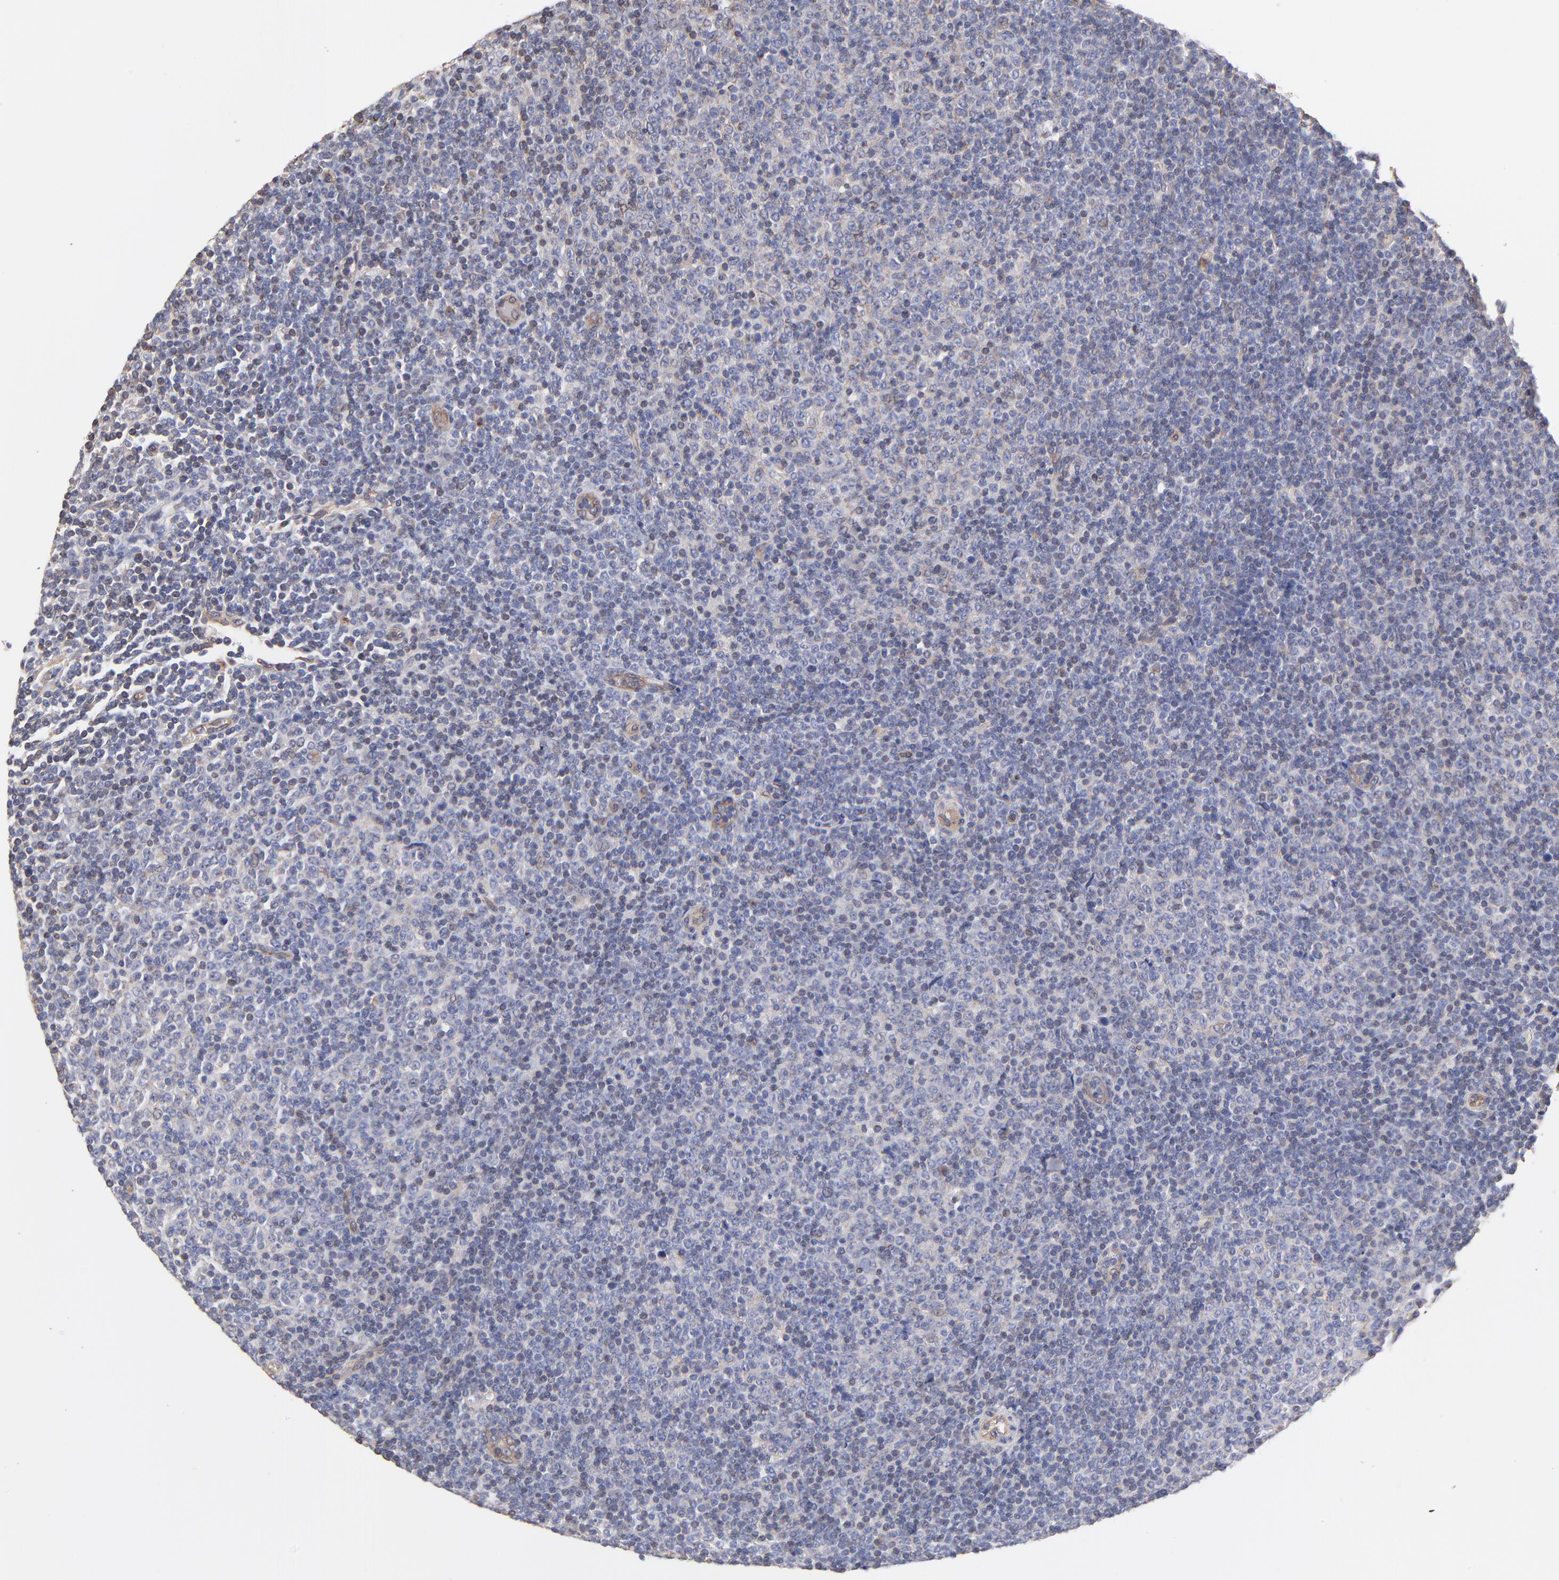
{"staining": {"intensity": "negative", "quantity": "none", "location": "none"}, "tissue": "lymphoma", "cell_type": "Tumor cells", "image_type": "cancer", "snomed": [{"axis": "morphology", "description": "Malignant lymphoma, non-Hodgkin's type, Low grade"}, {"axis": "topography", "description": "Lymph node"}], "caption": "IHC histopathology image of neoplastic tissue: human lymphoma stained with DAB exhibits no significant protein staining in tumor cells.", "gene": "LRCH2", "patient": {"sex": "male", "age": 70}}